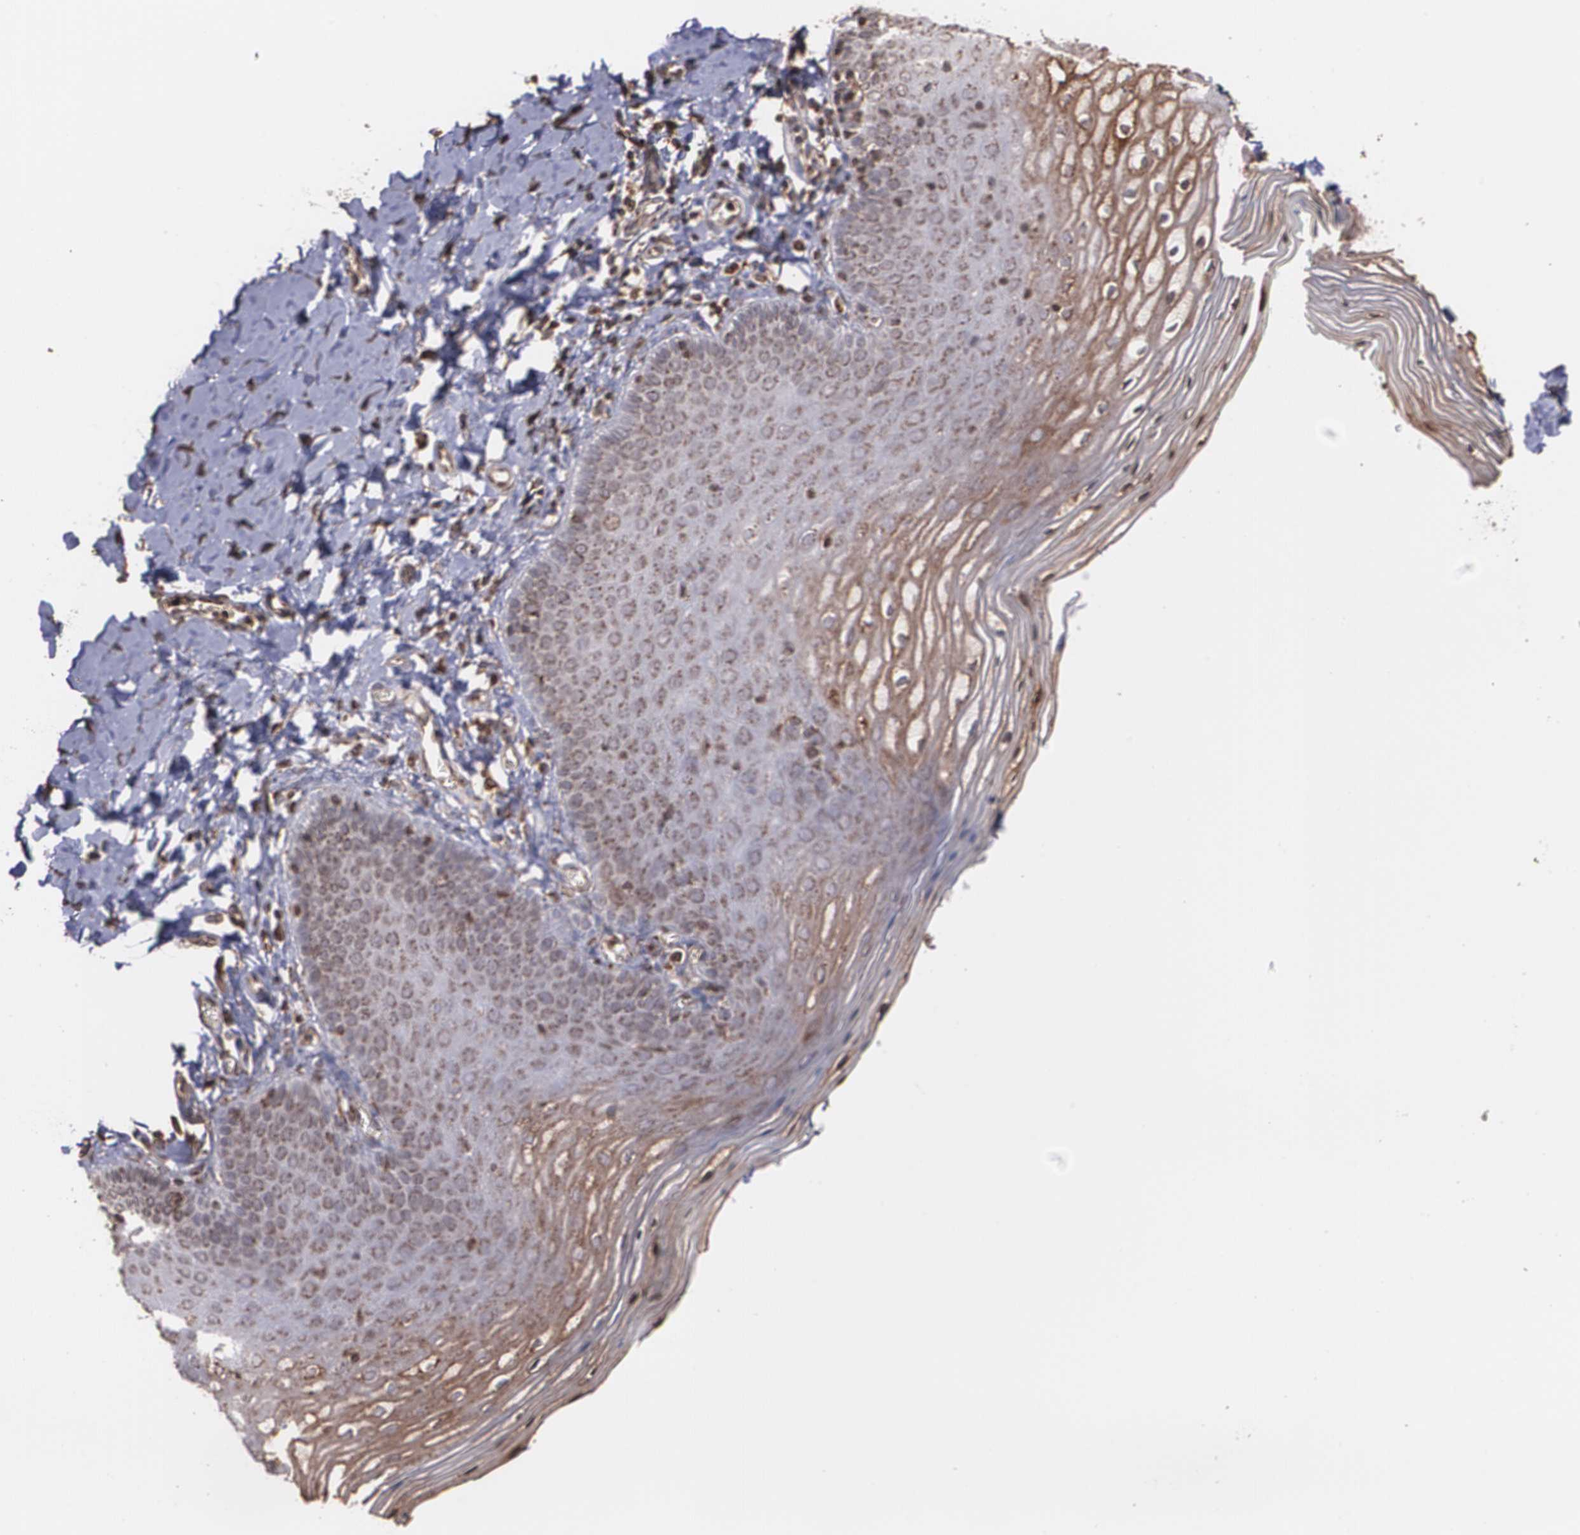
{"staining": {"intensity": "moderate", "quantity": ">75%", "location": "cytoplasmic/membranous"}, "tissue": "vagina", "cell_type": "Squamous epithelial cells", "image_type": "normal", "snomed": [{"axis": "morphology", "description": "Normal tissue, NOS"}, {"axis": "topography", "description": "Vagina"}], "caption": "The photomicrograph reveals staining of normal vagina, revealing moderate cytoplasmic/membranous protein positivity (brown color) within squamous epithelial cells.", "gene": "TRIP11", "patient": {"sex": "female", "age": 55}}